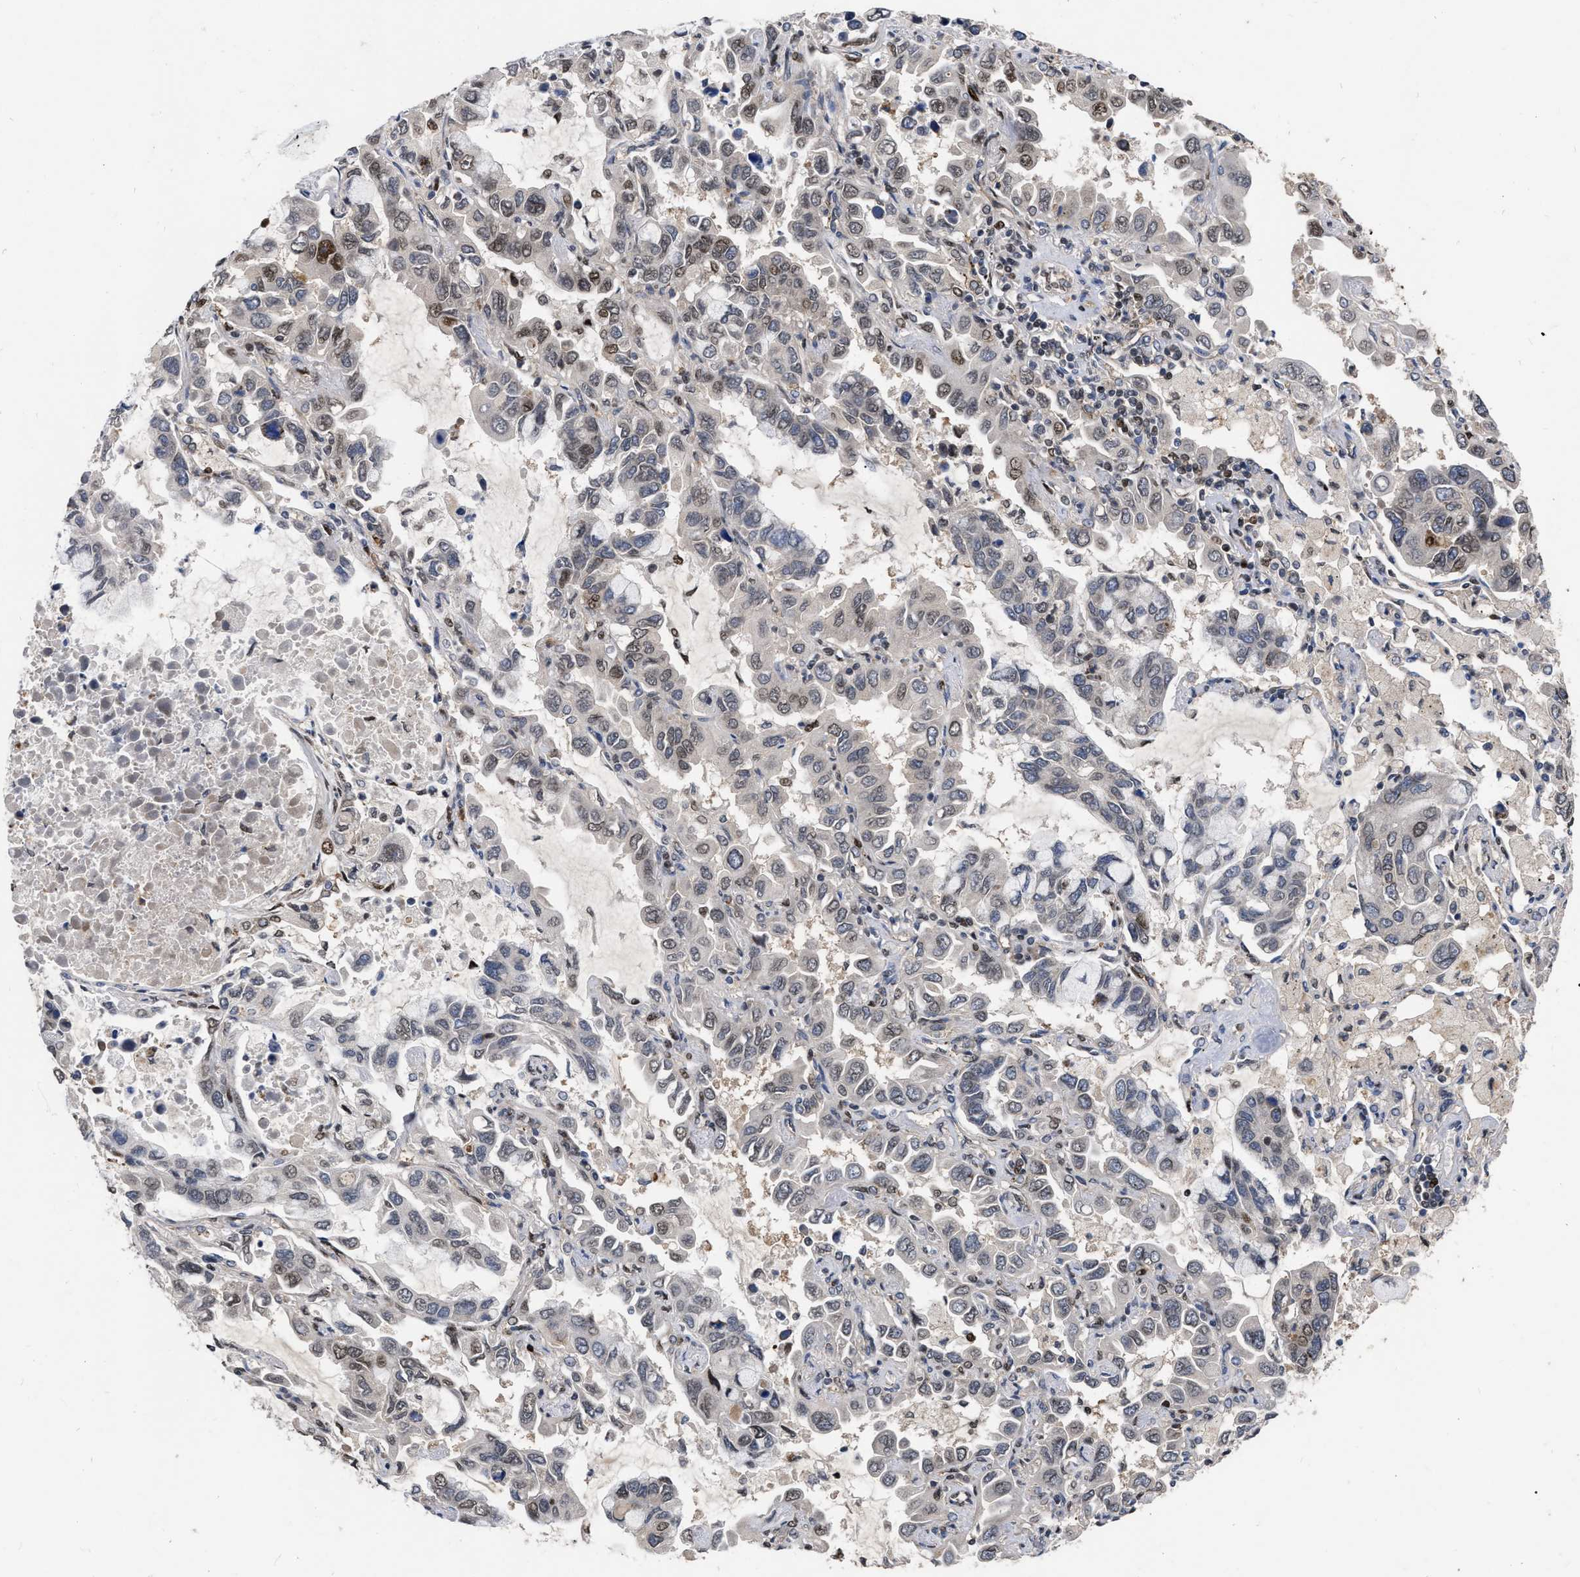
{"staining": {"intensity": "moderate", "quantity": "<25%", "location": "nuclear"}, "tissue": "lung cancer", "cell_type": "Tumor cells", "image_type": "cancer", "snomed": [{"axis": "morphology", "description": "Adenocarcinoma, NOS"}, {"axis": "topography", "description": "Lung"}], "caption": "Moderate nuclear protein staining is appreciated in approximately <25% of tumor cells in lung cancer.", "gene": "MDM4", "patient": {"sex": "male", "age": 64}}